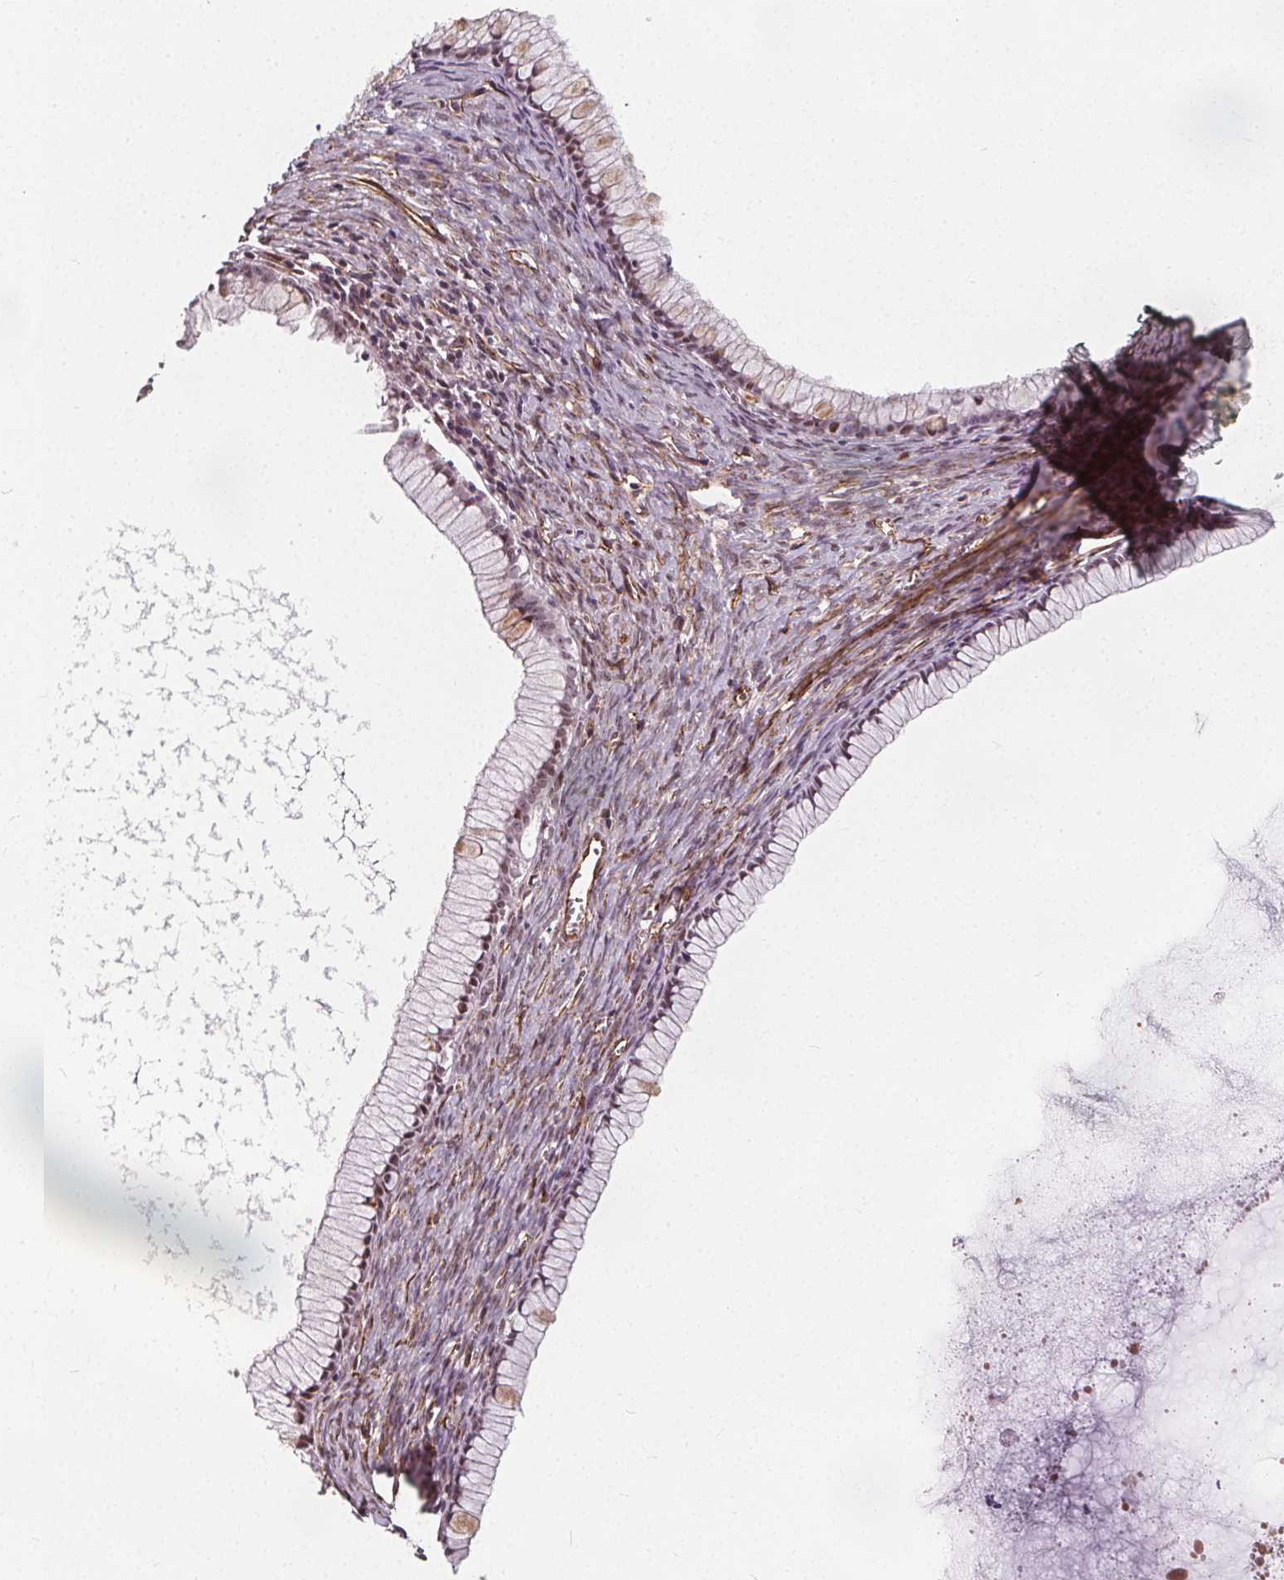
{"staining": {"intensity": "moderate", "quantity": "25%-75%", "location": "nuclear"}, "tissue": "ovarian cancer", "cell_type": "Tumor cells", "image_type": "cancer", "snomed": [{"axis": "morphology", "description": "Cystadenocarcinoma, mucinous, NOS"}, {"axis": "topography", "description": "Ovary"}], "caption": "Protein expression analysis of ovarian mucinous cystadenocarcinoma displays moderate nuclear positivity in about 25%-75% of tumor cells.", "gene": "HAS1", "patient": {"sex": "female", "age": 41}}